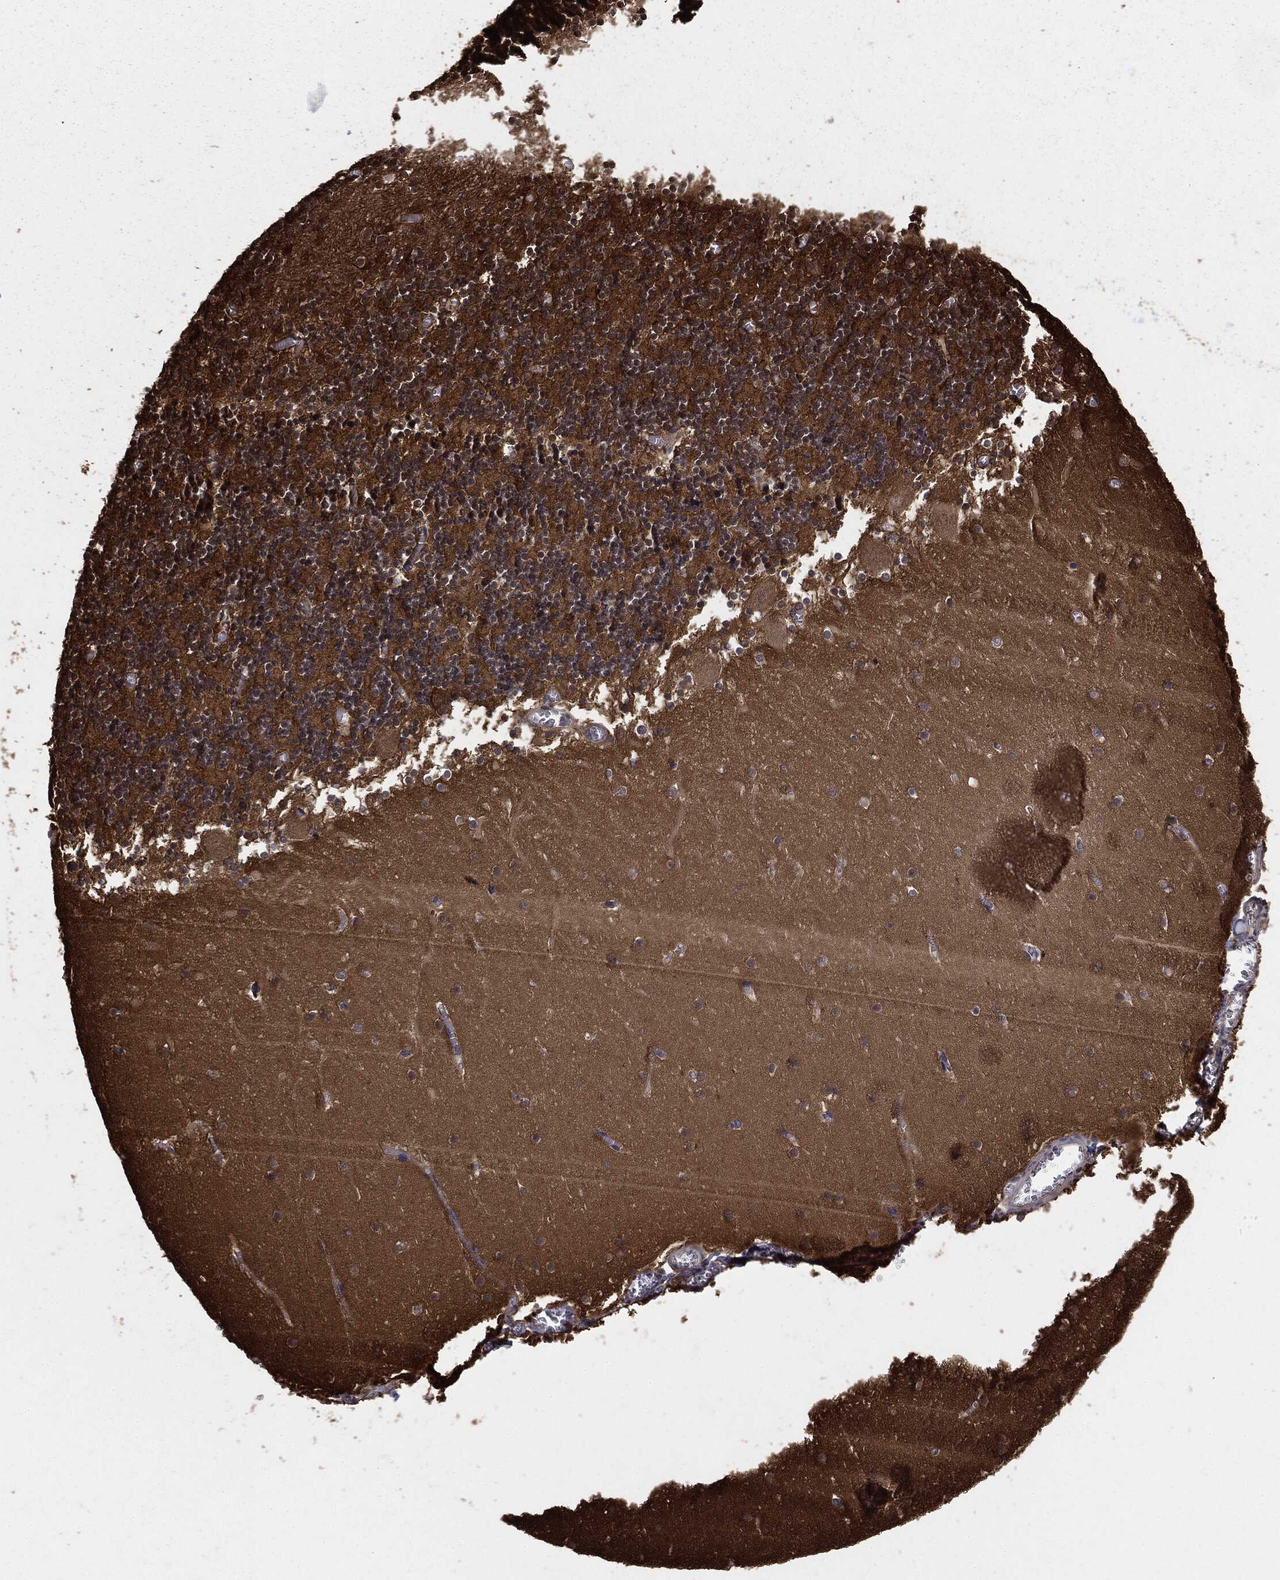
{"staining": {"intensity": "negative", "quantity": "none", "location": "none"}, "tissue": "cerebellum", "cell_type": "Cells in granular layer", "image_type": "normal", "snomed": [{"axis": "morphology", "description": "Normal tissue, NOS"}, {"axis": "topography", "description": "Cerebellum"}], "caption": "Immunohistochemical staining of unremarkable cerebellum reveals no significant positivity in cells in granular layer. (DAB (3,3'-diaminobenzidine) IHC visualized using brightfield microscopy, high magnification).", "gene": "GNB5", "patient": {"sex": "female", "age": 28}}